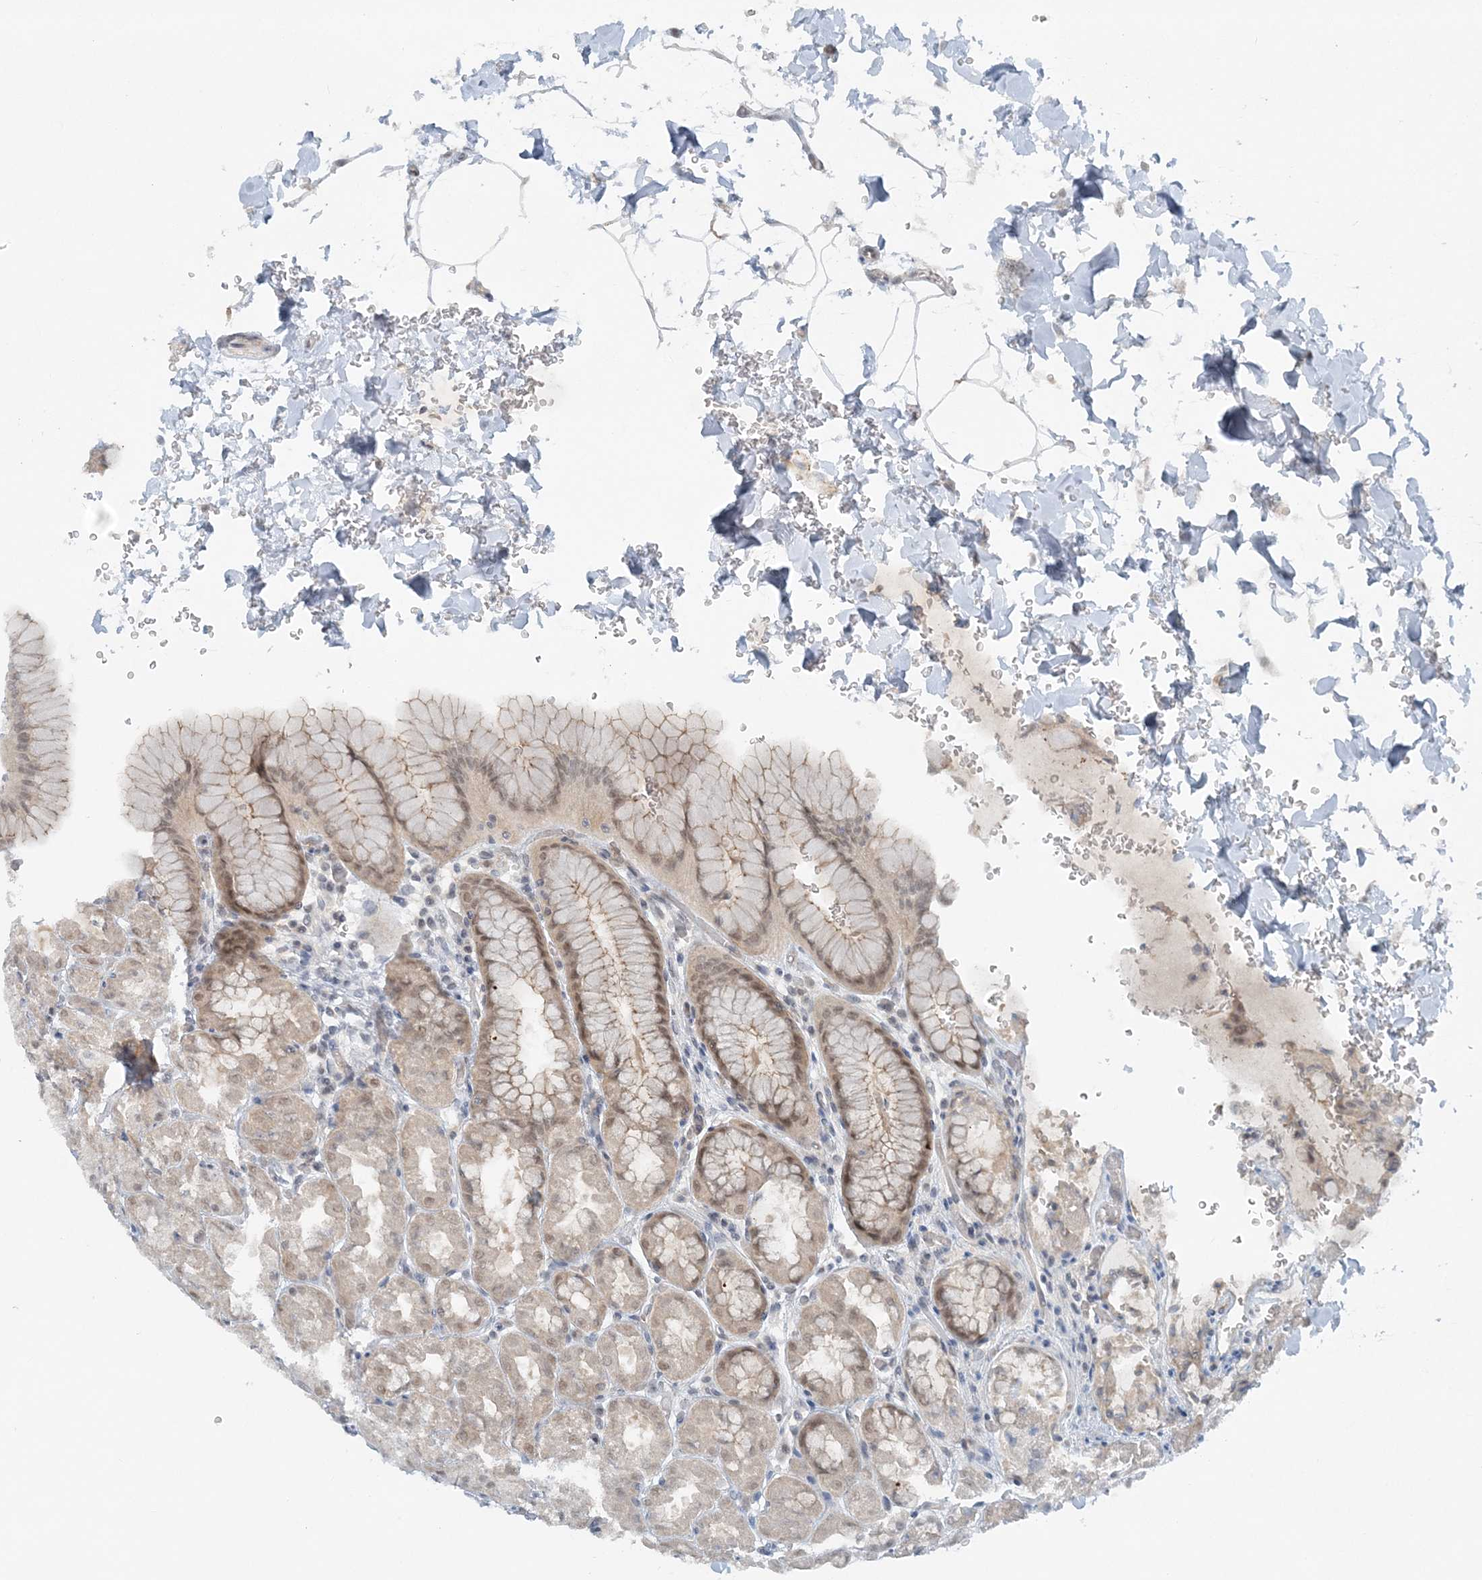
{"staining": {"intensity": "moderate", "quantity": "<25%", "location": "cytoplasmic/membranous,nuclear"}, "tissue": "stomach", "cell_type": "Glandular cells", "image_type": "normal", "snomed": [{"axis": "morphology", "description": "Normal tissue, NOS"}, {"axis": "topography", "description": "Stomach"}], "caption": "Unremarkable stomach reveals moderate cytoplasmic/membranous,nuclear expression in about <25% of glandular cells (DAB (3,3'-diaminobenzidine) = brown stain, brightfield microscopy at high magnification)..", "gene": "ATP11A", "patient": {"sex": "male", "age": 42}}